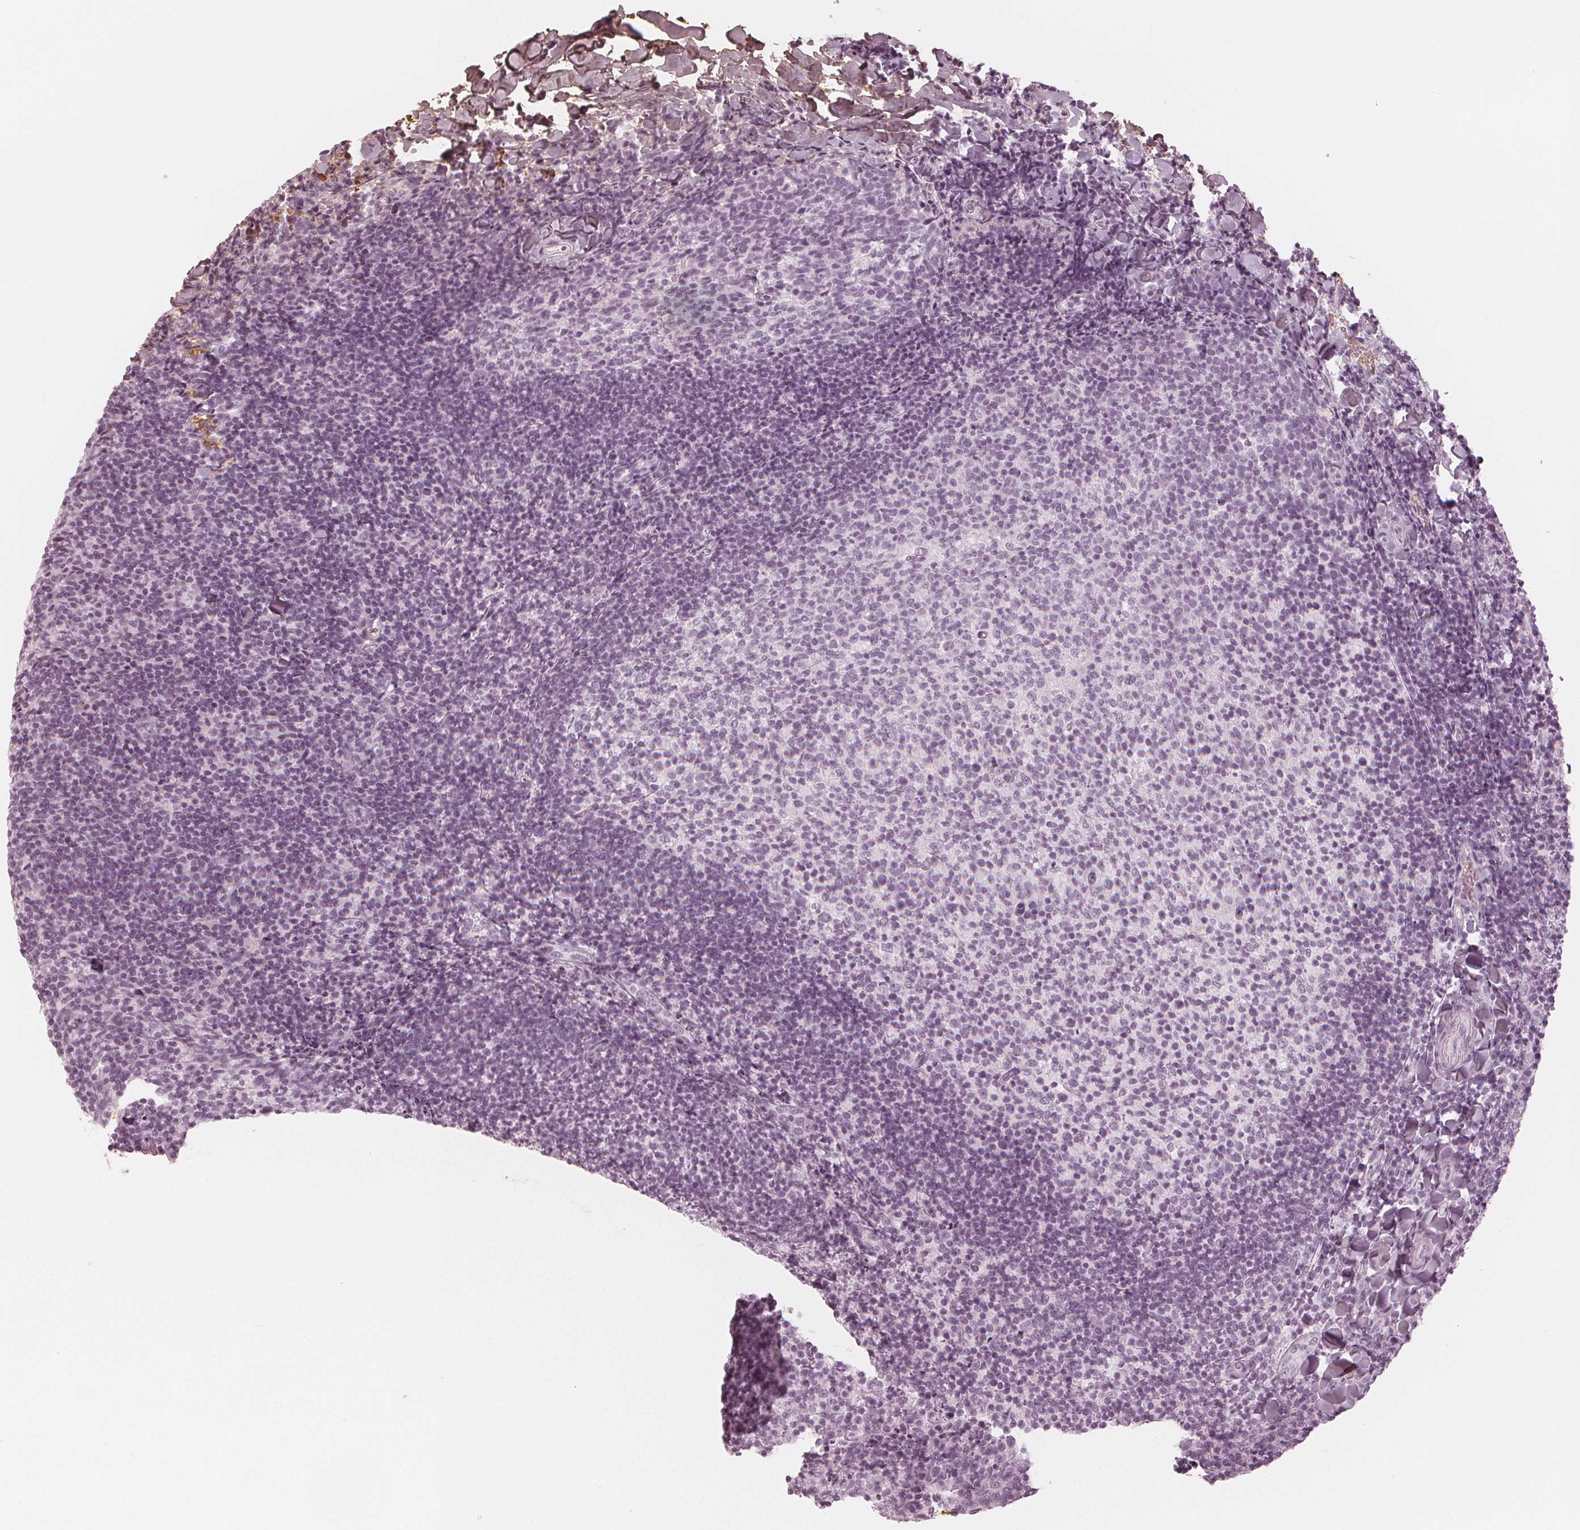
{"staining": {"intensity": "negative", "quantity": "none", "location": "none"}, "tissue": "tonsil", "cell_type": "Germinal center cells", "image_type": "normal", "snomed": [{"axis": "morphology", "description": "Normal tissue, NOS"}, {"axis": "topography", "description": "Tonsil"}], "caption": "High power microscopy image of an immunohistochemistry (IHC) photomicrograph of normal tonsil, revealing no significant positivity in germinal center cells.", "gene": "PAEP", "patient": {"sex": "female", "age": 10}}